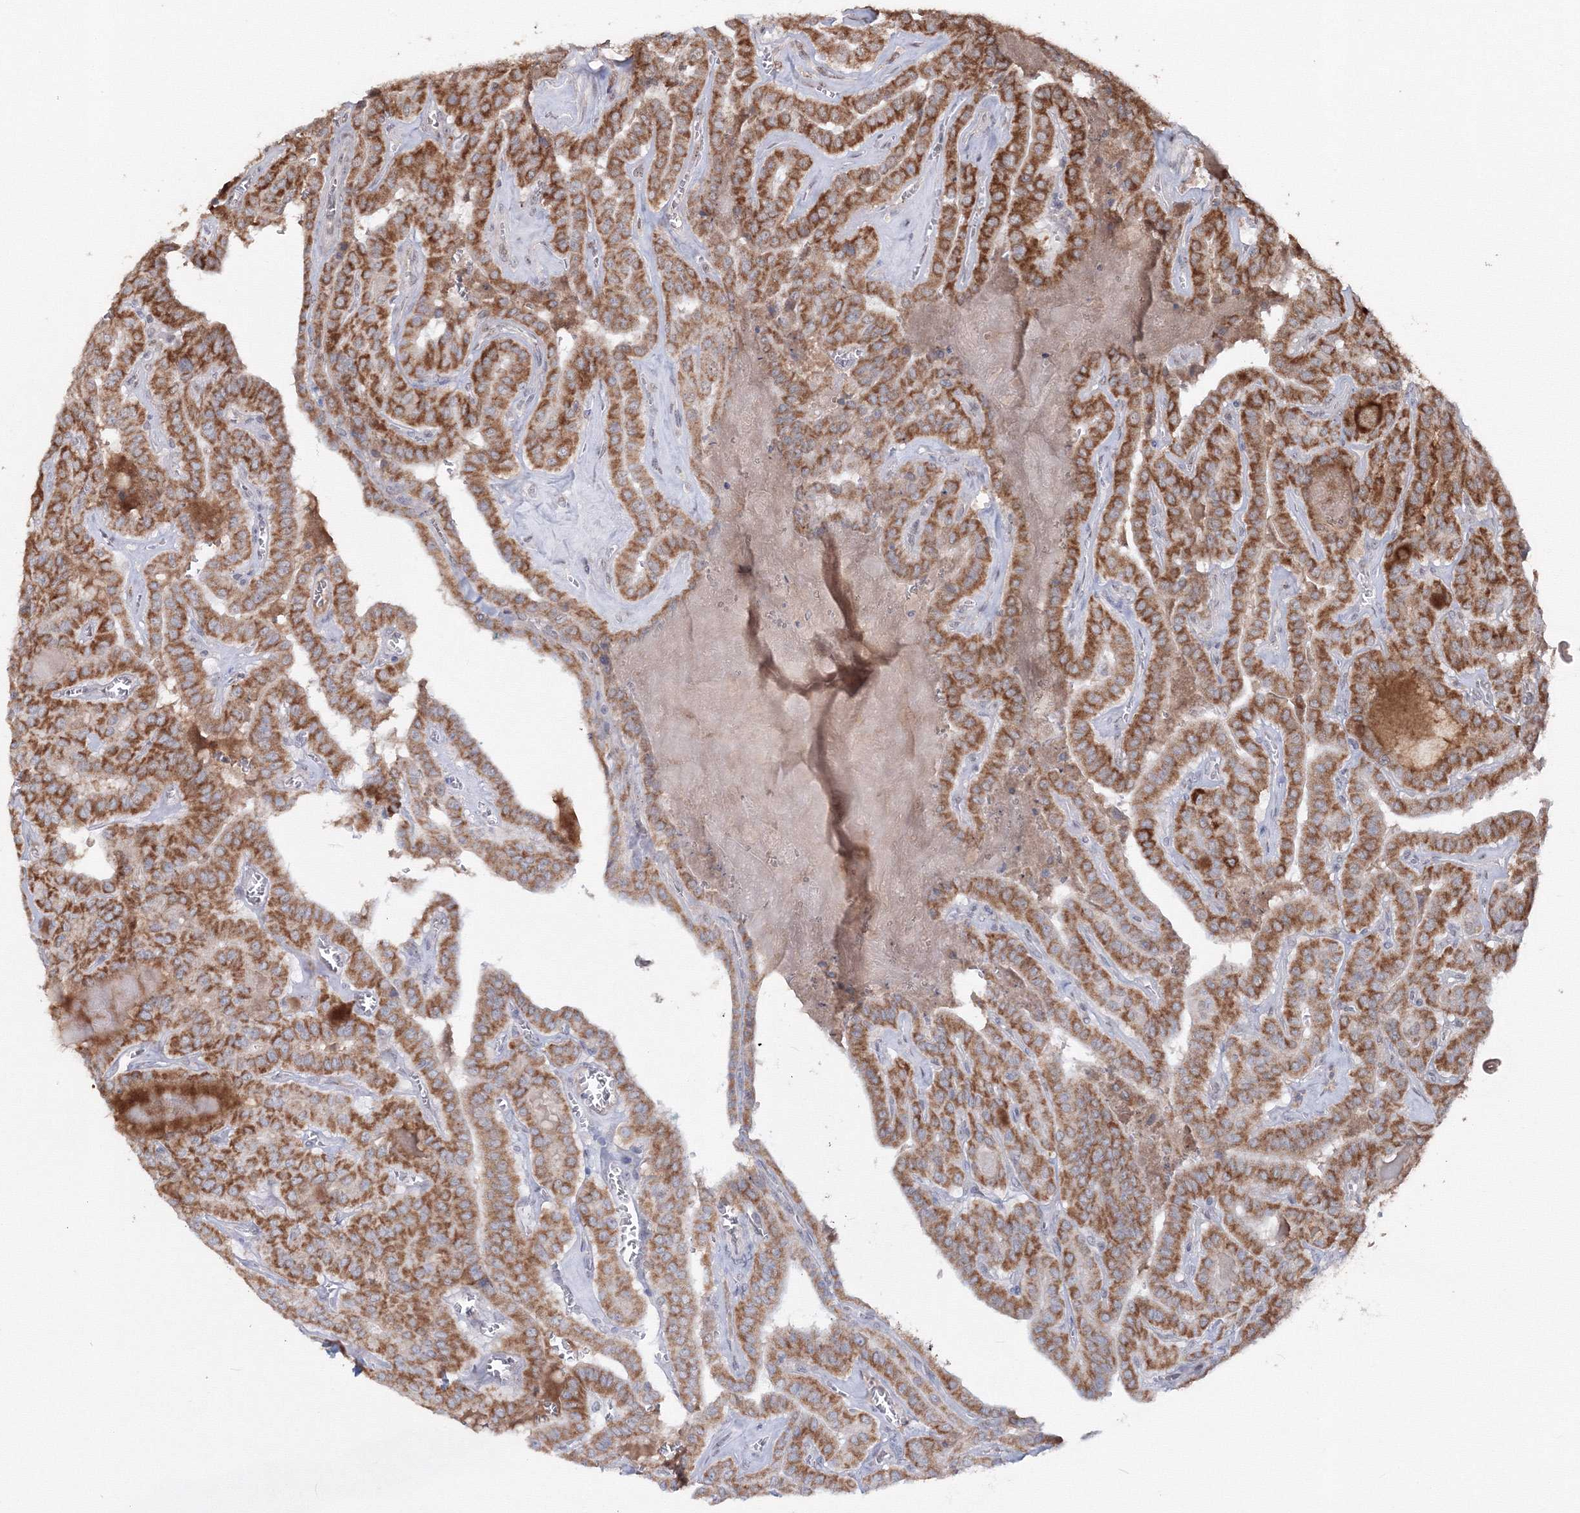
{"staining": {"intensity": "moderate", "quantity": ">75%", "location": "cytoplasmic/membranous"}, "tissue": "thyroid cancer", "cell_type": "Tumor cells", "image_type": "cancer", "snomed": [{"axis": "morphology", "description": "Papillary adenocarcinoma, NOS"}, {"axis": "topography", "description": "Thyroid gland"}], "caption": "IHC histopathology image of thyroid cancer stained for a protein (brown), which exhibits medium levels of moderate cytoplasmic/membranous expression in approximately >75% of tumor cells.", "gene": "PEX13", "patient": {"sex": "male", "age": 52}}